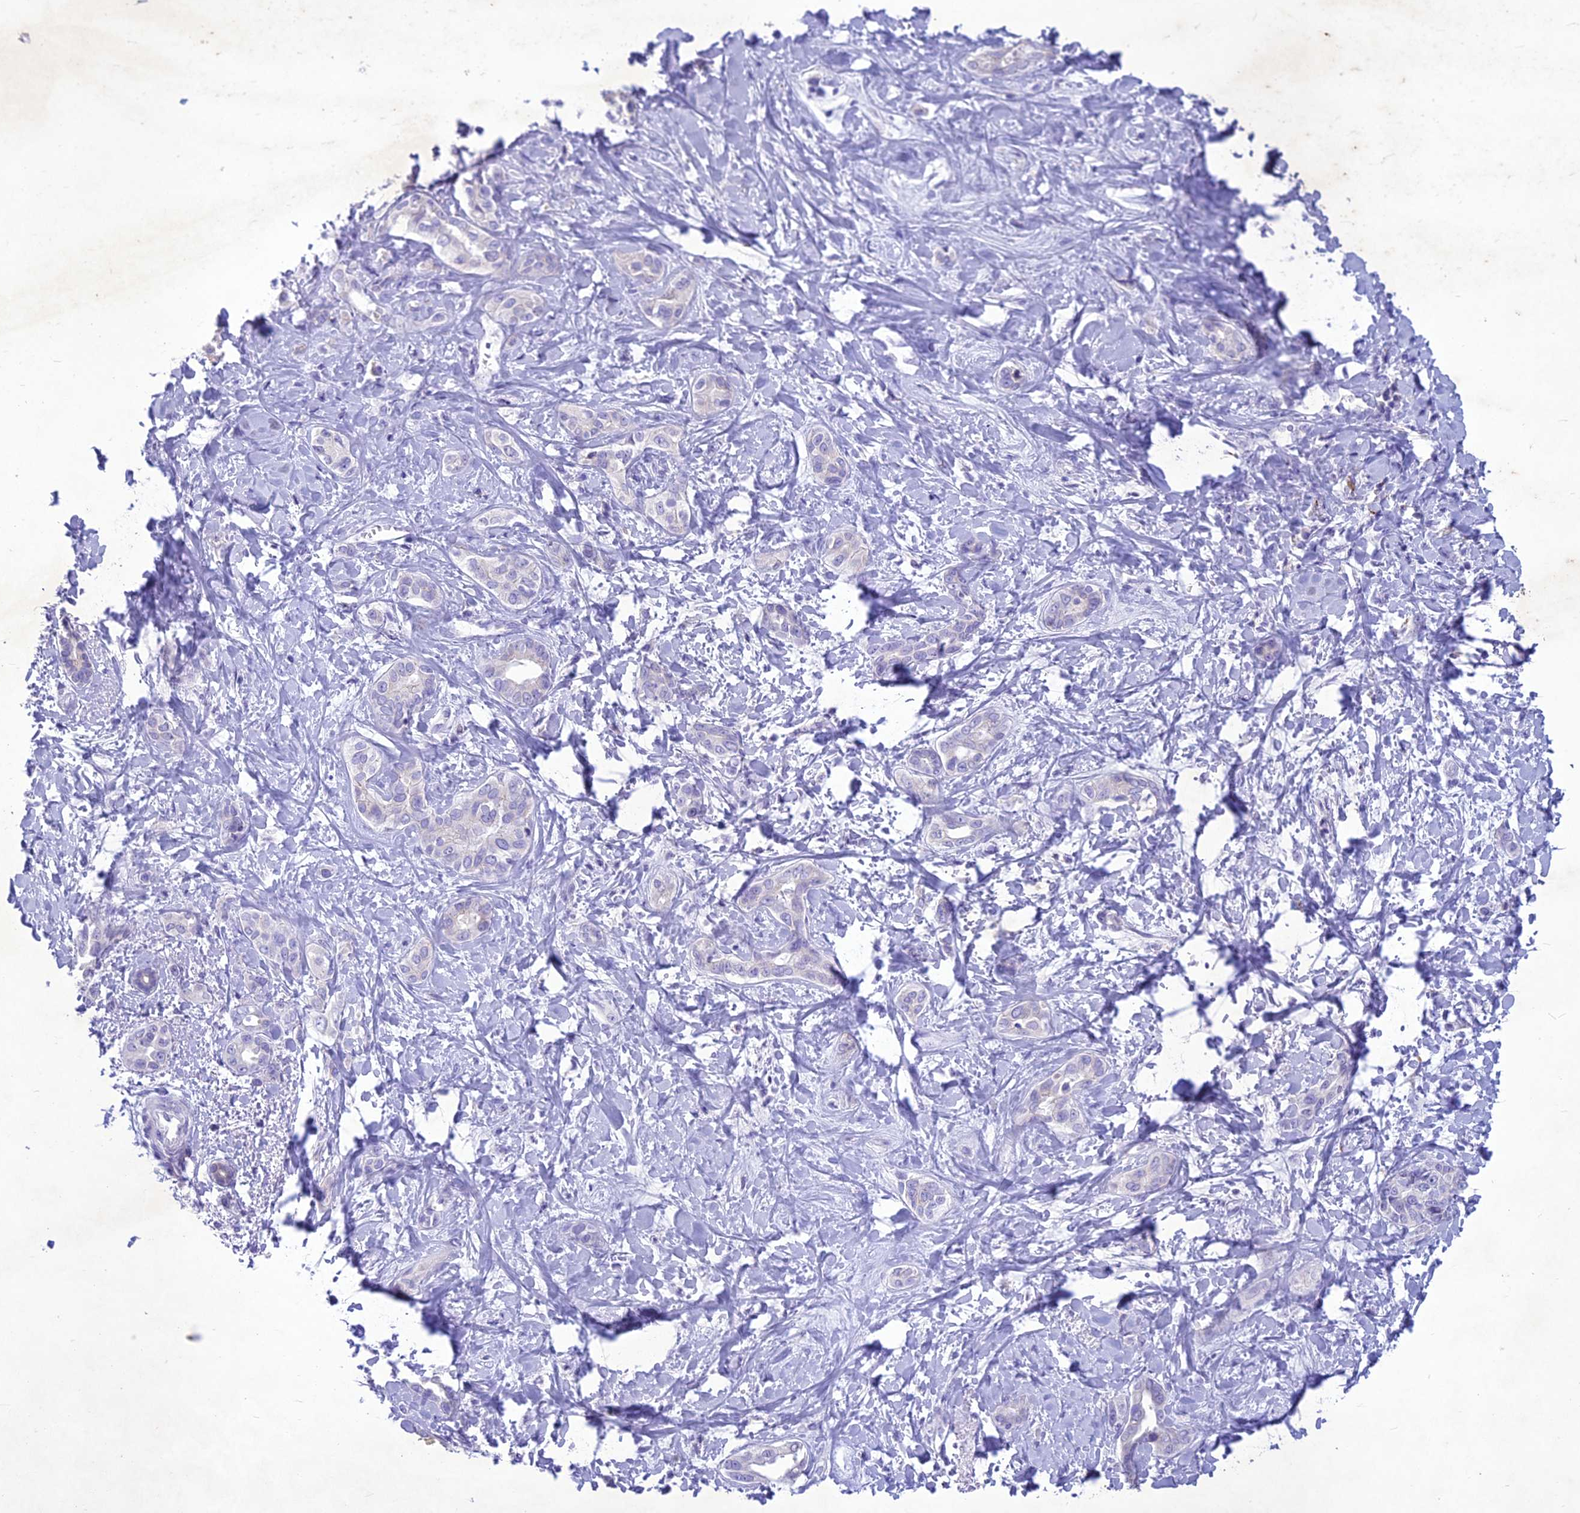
{"staining": {"intensity": "negative", "quantity": "none", "location": "none"}, "tissue": "liver cancer", "cell_type": "Tumor cells", "image_type": "cancer", "snomed": [{"axis": "morphology", "description": "Cholangiocarcinoma"}, {"axis": "topography", "description": "Liver"}], "caption": "The histopathology image exhibits no significant expression in tumor cells of cholangiocarcinoma (liver).", "gene": "IFT172", "patient": {"sex": "female", "age": 77}}